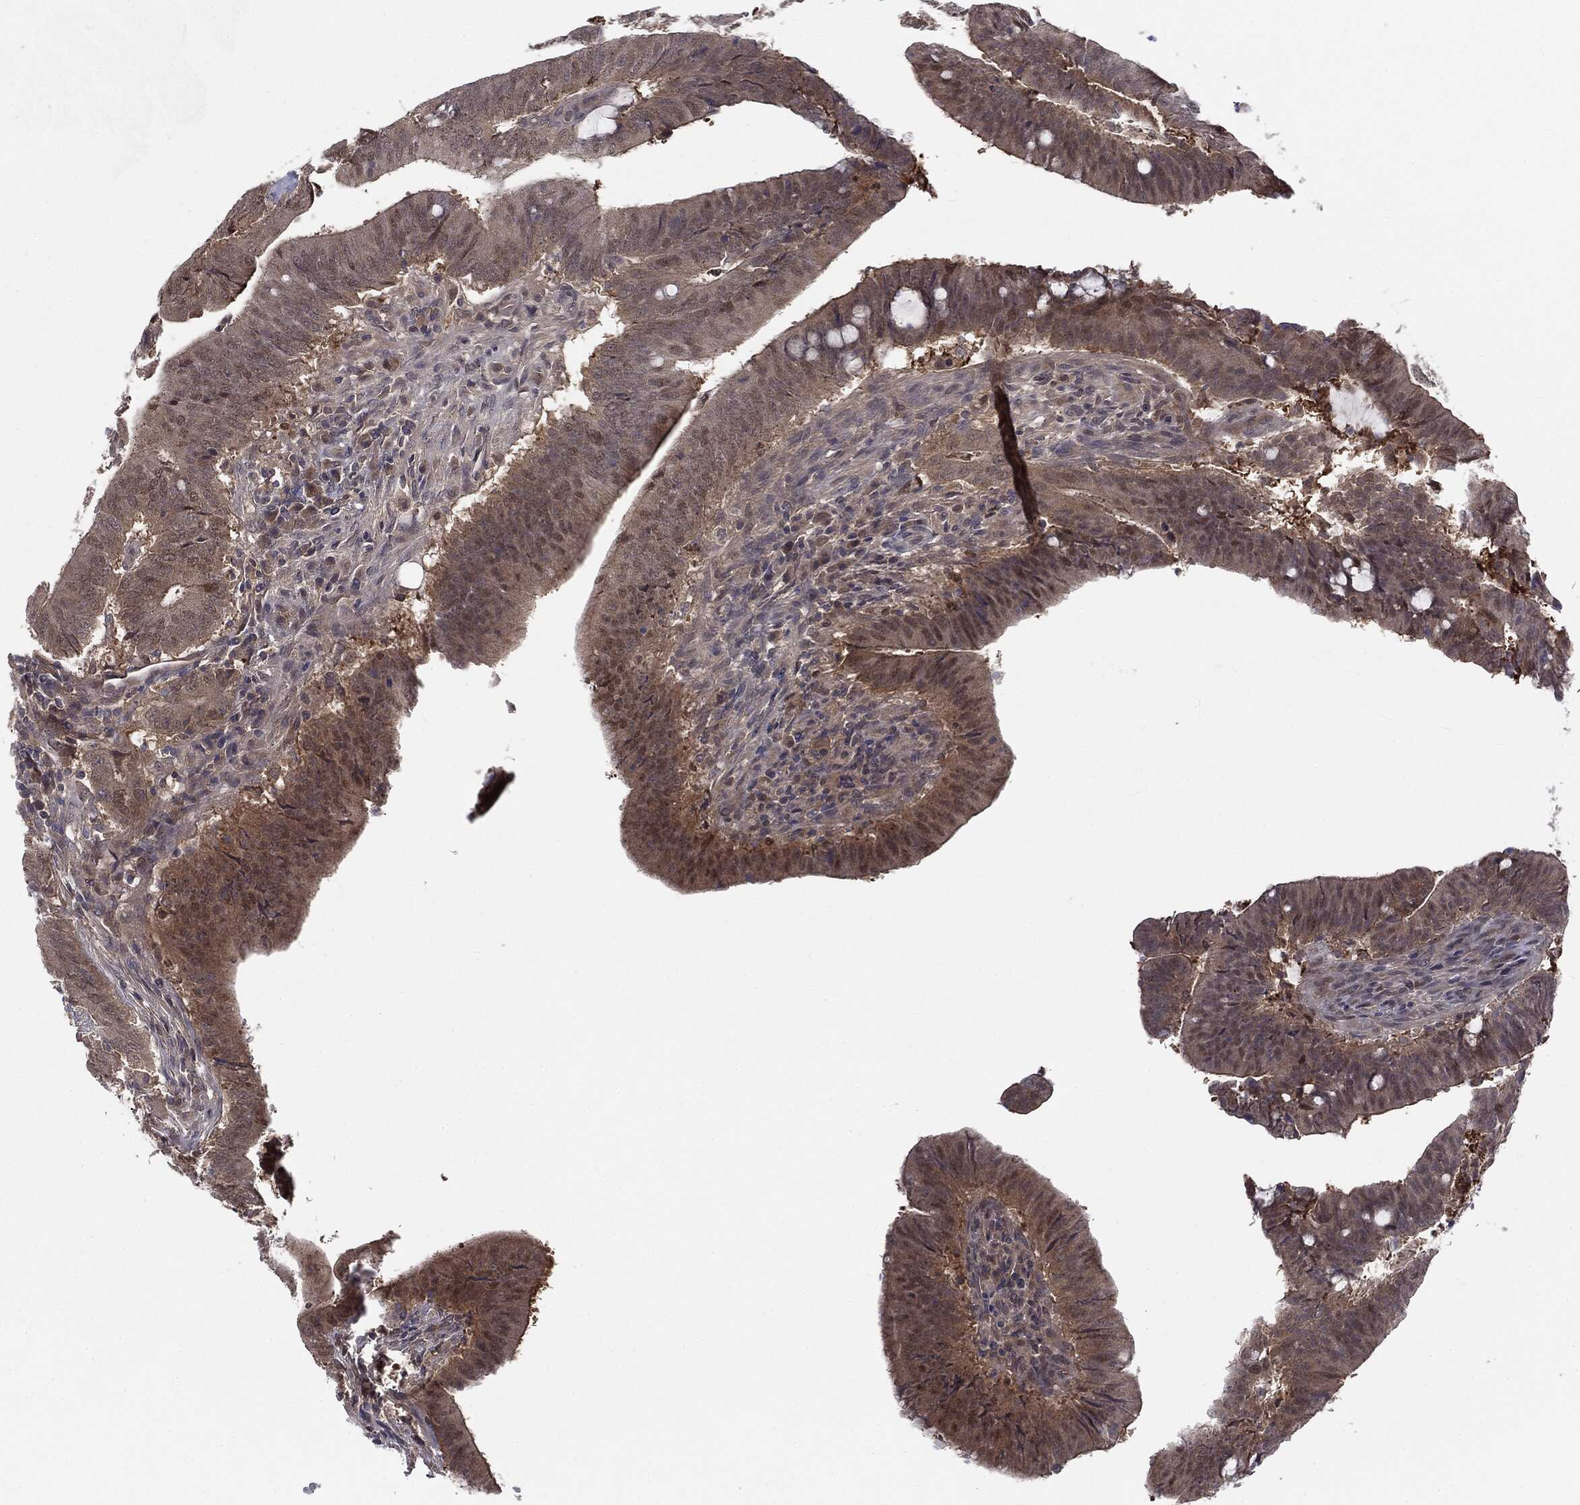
{"staining": {"intensity": "weak", "quantity": "25%-75%", "location": "cytoplasmic/membranous"}, "tissue": "colorectal cancer", "cell_type": "Tumor cells", "image_type": "cancer", "snomed": [{"axis": "morphology", "description": "Adenocarcinoma, NOS"}, {"axis": "topography", "description": "Colon"}], "caption": "Weak cytoplasmic/membranous staining is present in approximately 25%-75% of tumor cells in colorectal adenocarcinoma. (DAB (3,3'-diaminobenzidine) IHC with brightfield microscopy, high magnification).", "gene": "KRT7", "patient": {"sex": "female", "age": 43}}